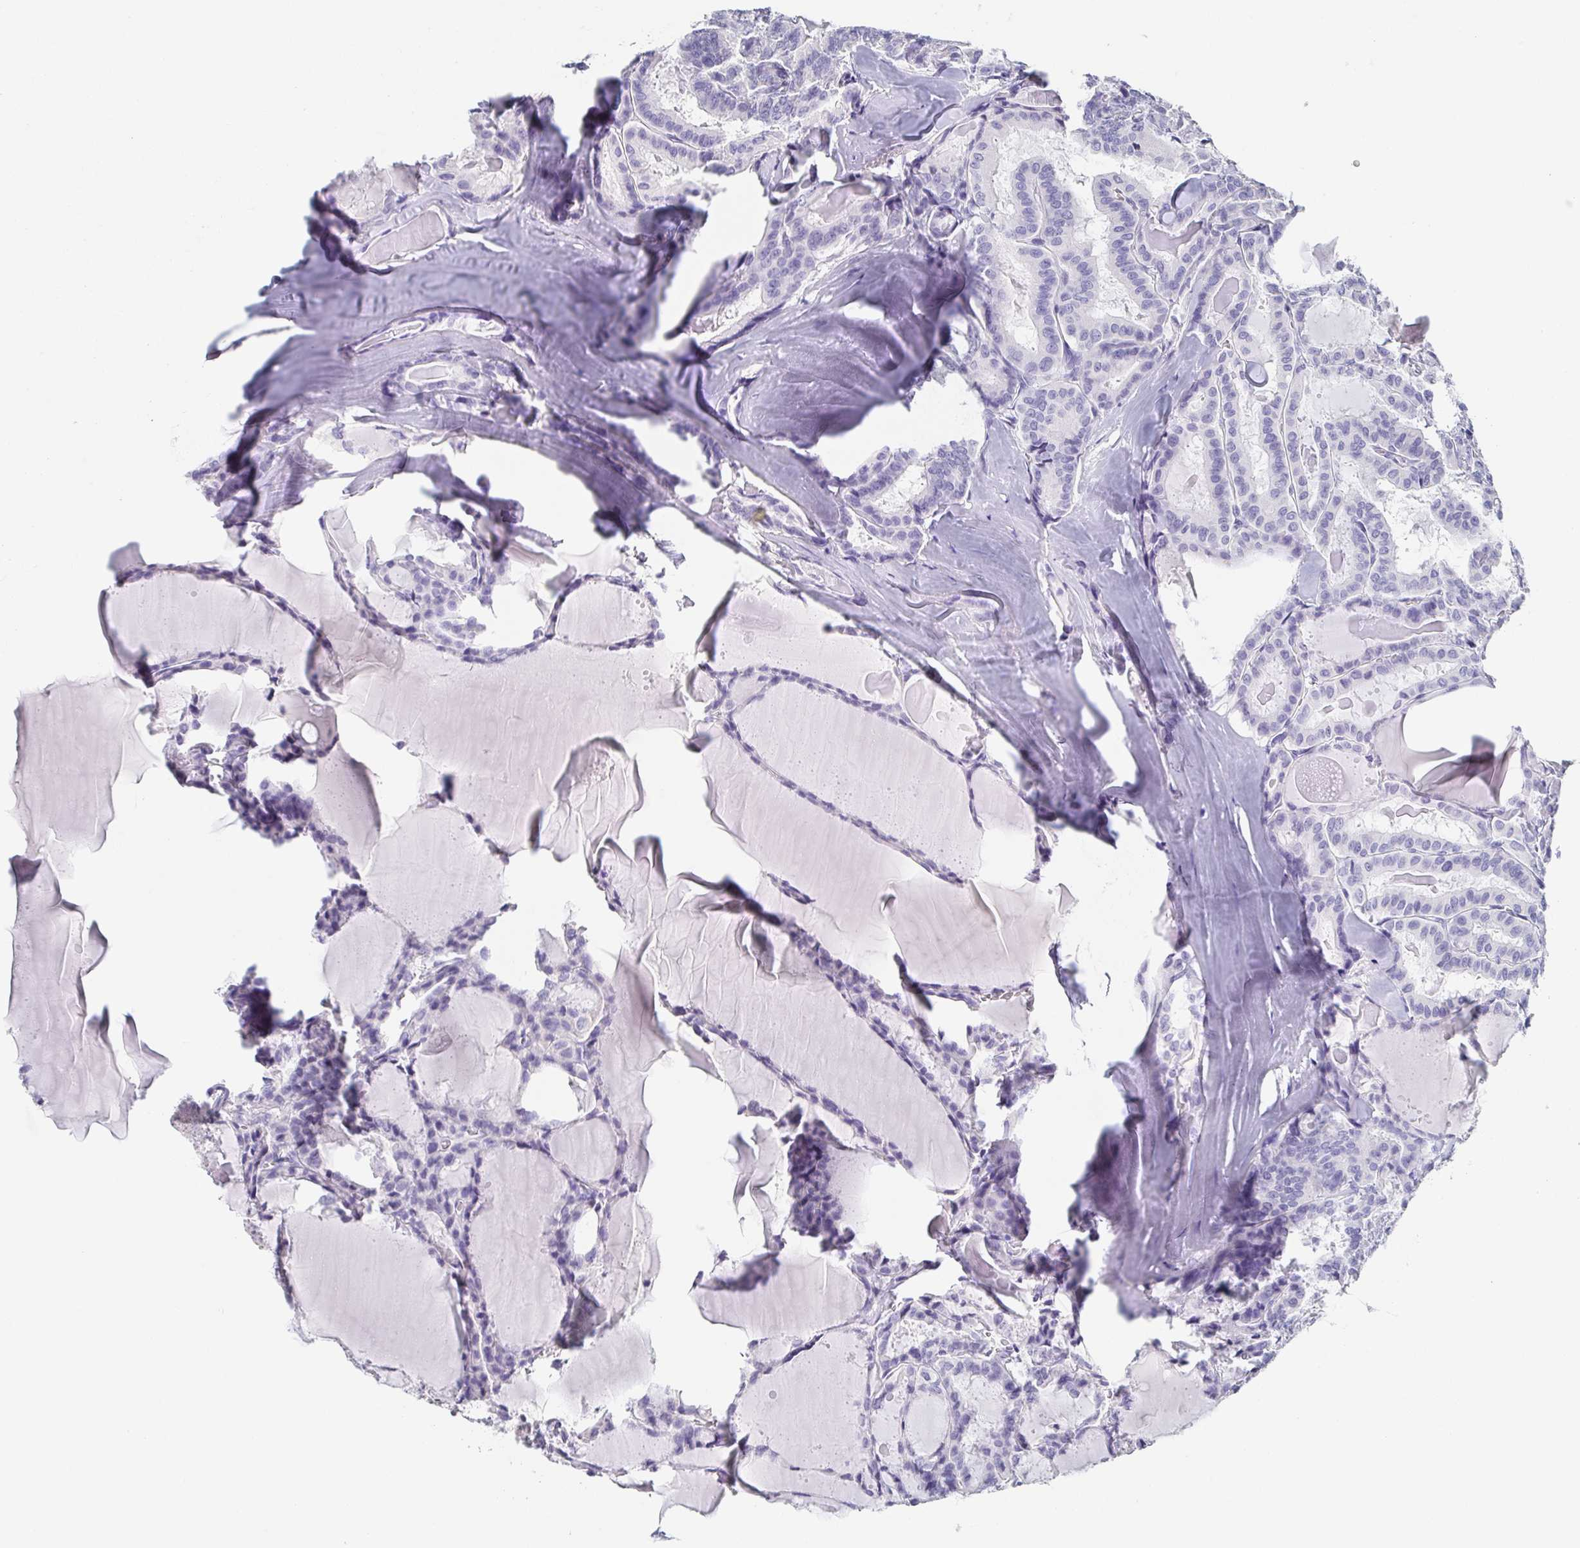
{"staining": {"intensity": "negative", "quantity": "none", "location": "none"}, "tissue": "thyroid cancer", "cell_type": "Tumor cells", "image_type": "cancer", "snomed": [{"axis": "morphology", "description": "Papillary adenocarcinoma, NOS"}, {"axis": "topography", "description": "Thyroid gland"}], "caption": "This is an immunohistochemistry (IHC) histopathology image of human papillary adenocarcinoma (thyroid). There is no positivity in tumor cells.", "gene": "ITLN1", "patient": {"sex": "male", "age": 87}}